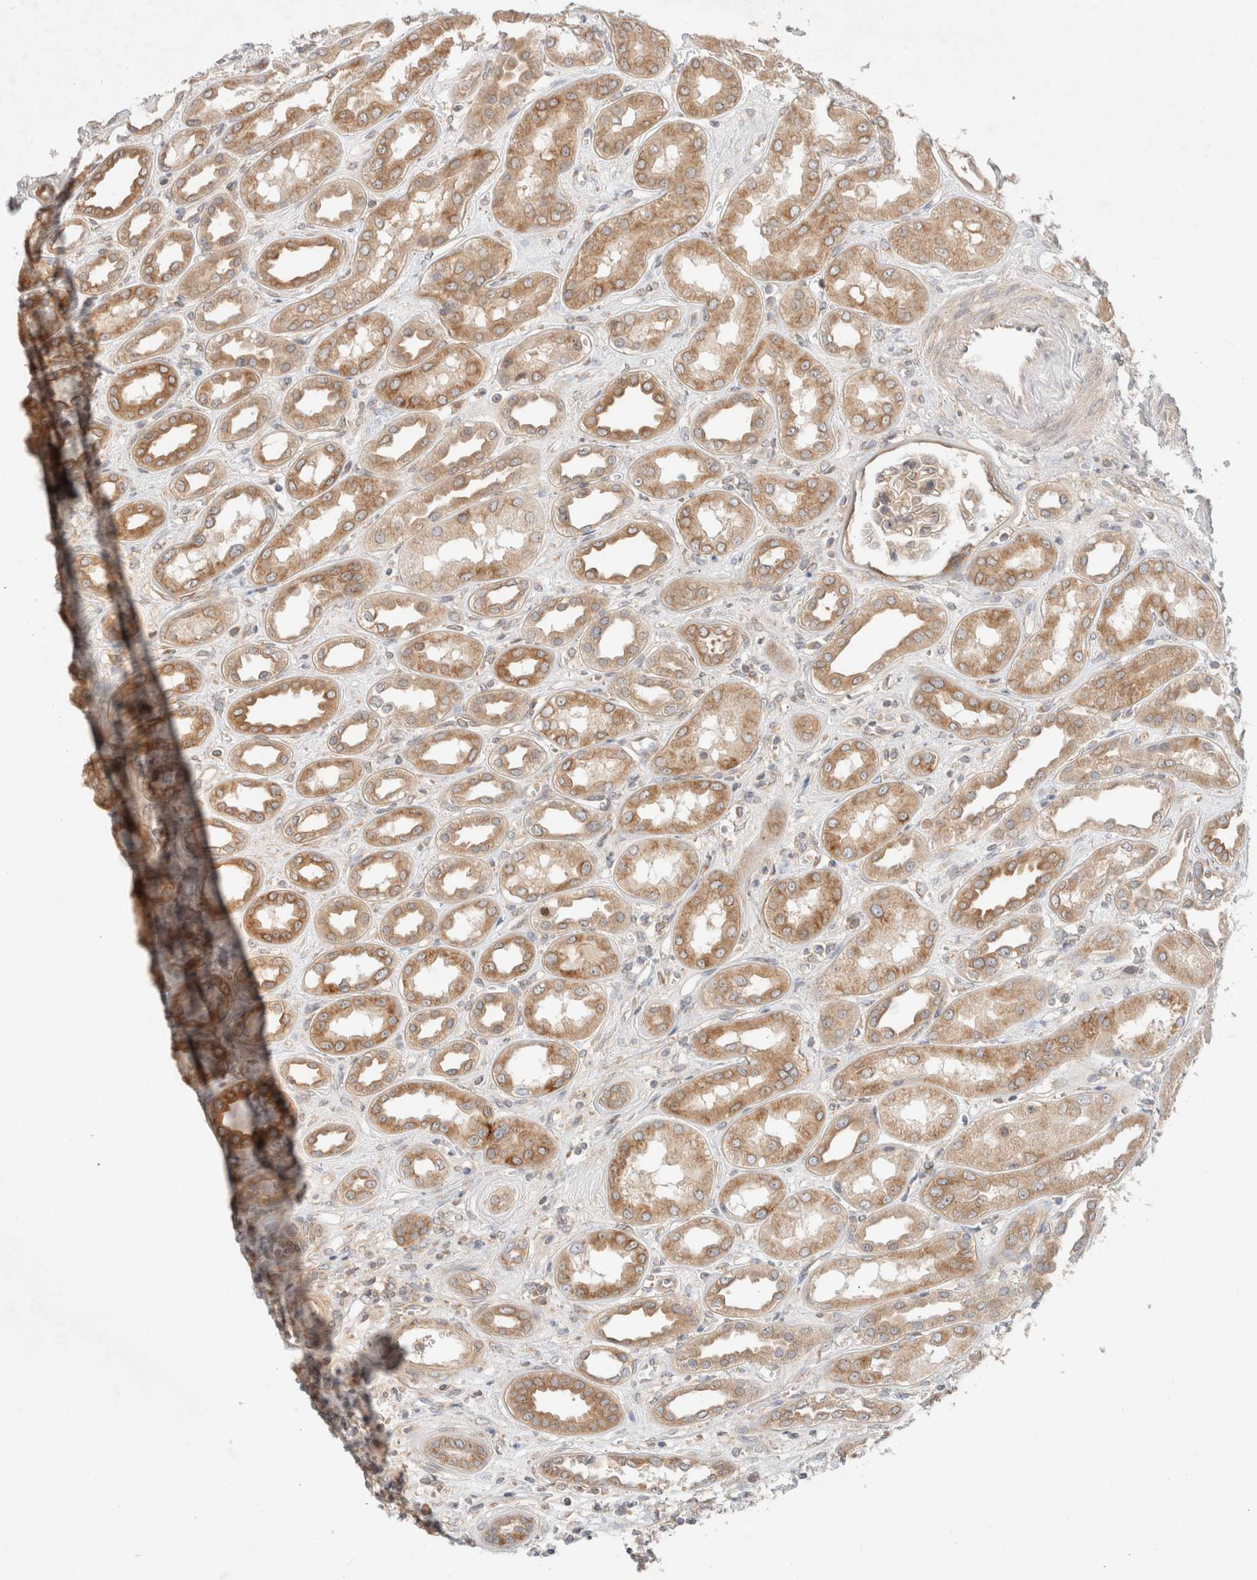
{"staining": {"intensity": "weak", "quantity": ">75%", "location": "cytoplasmic/membranous"}, "tissue": "kidney", "cell_type": "Cells in glomeruli", "image_type": "normal", "snomed": [{"axis": "morphology", "description": "Normal tissue, NOS"}, {"axis": "topography", "description": "Kidney"}], "caption": "Immunohistochemistry (IHC) (DAB (3,3'-diaminobenzidine)) staining of normal kidney exhibits weak cytoplasmic/membranous protein staining in approximately >75% of cells in glomeruli. The staining was performed using DAB (3,3'-diaminobenzidine), with brown indicating positive protein expression. Nuclei are stained blue with hematoxylin.", "gene": "MARK3", "patient": {"sex": "male", "age": 59}}